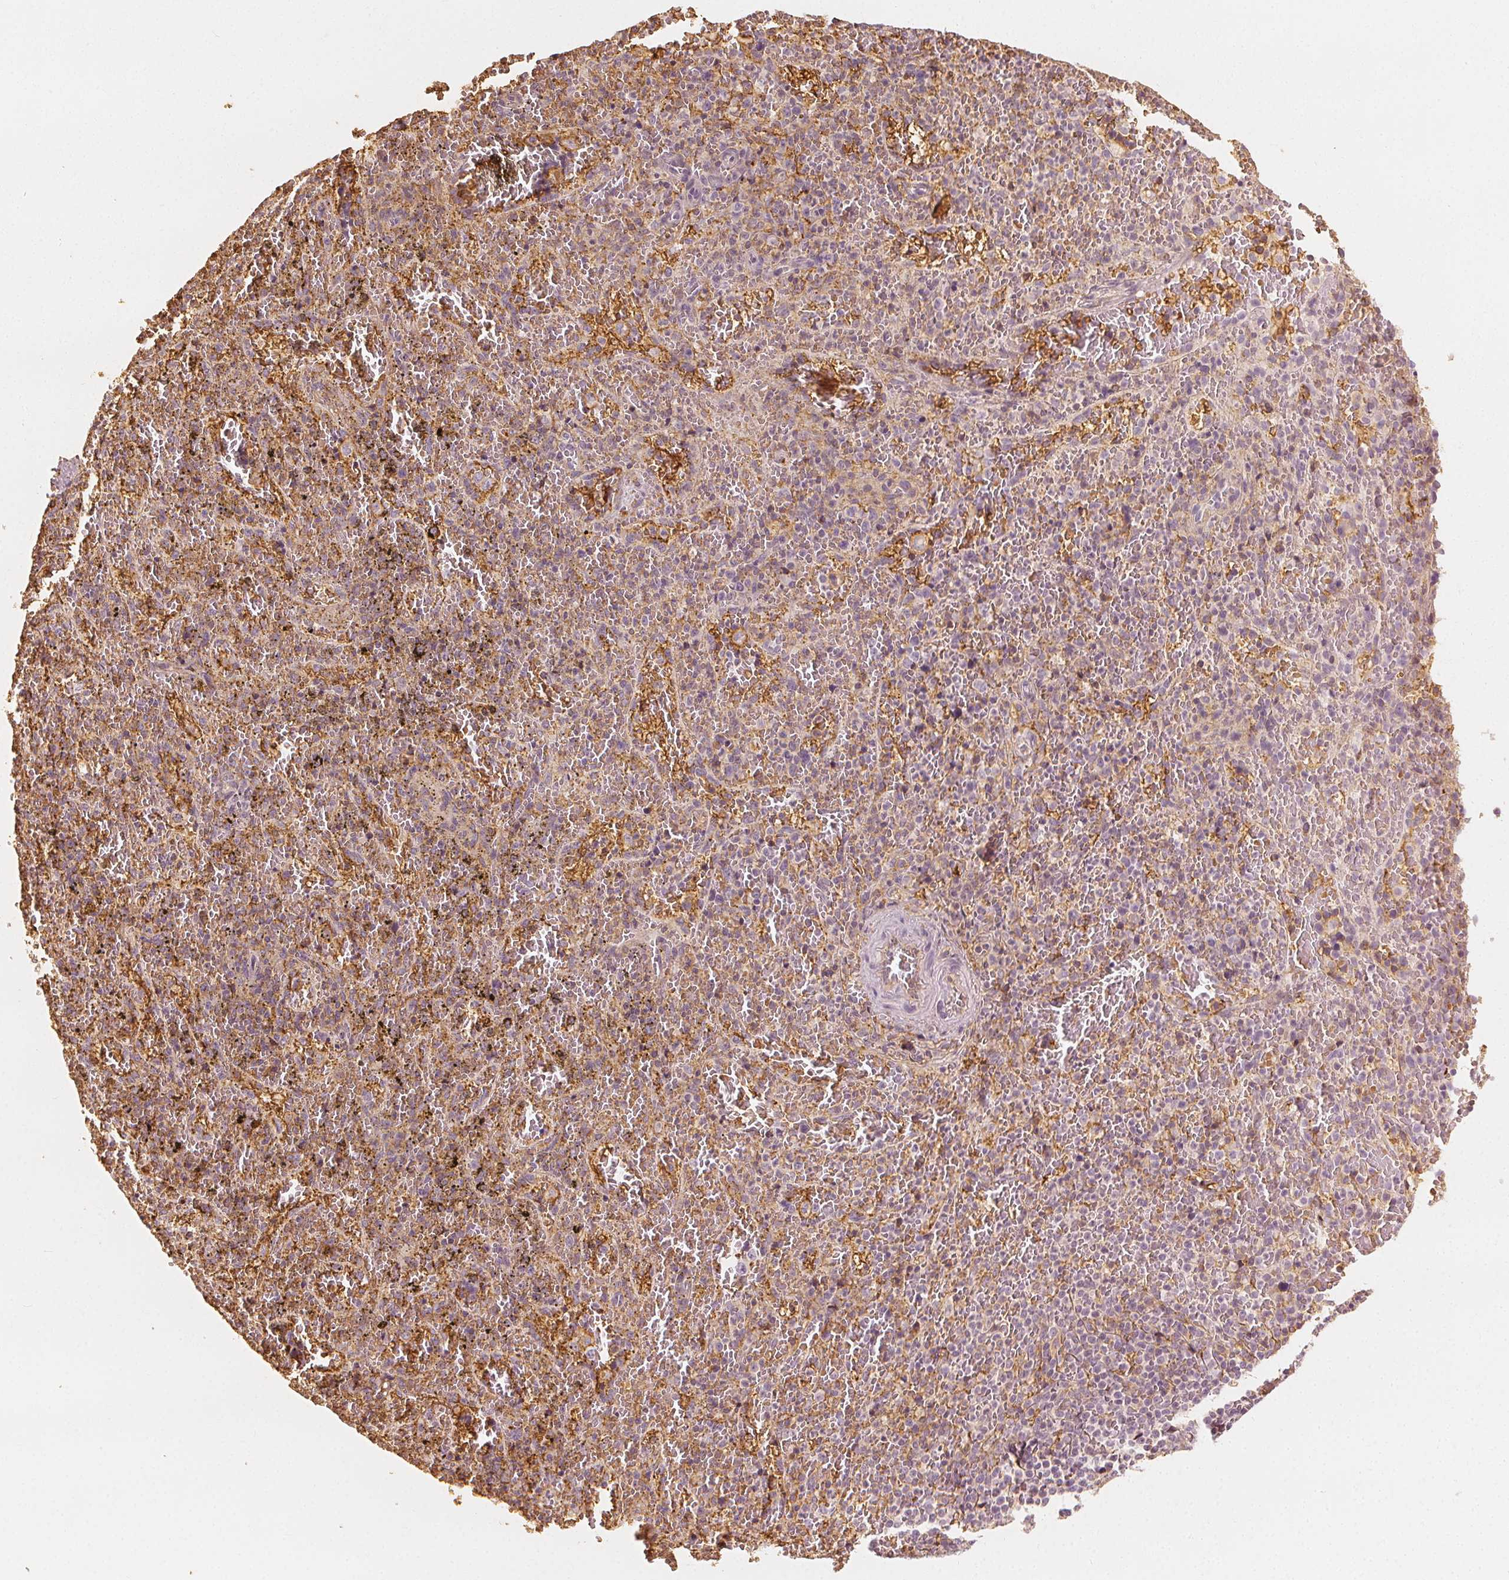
{"staining": {"intensity": "negative", "quantity": "none", "location": "none"}, "tissue": "spleen", "cell_type": "Cells in red pulp", "image_type": "normal", "snomed": [{"axis": "morphology", "description": "Normal tissue, NOS"}, {"axis": "topography", "description": "Spleen"}], "caption": "IHC image of normal spleen: spleen stained with DAB (3,3'-diaminobenzidine) demonstrates no significant protein expression in cells in red pulp.", "gene": "ARHGAP26", "patient": {"sex": "female", "age": 50}}